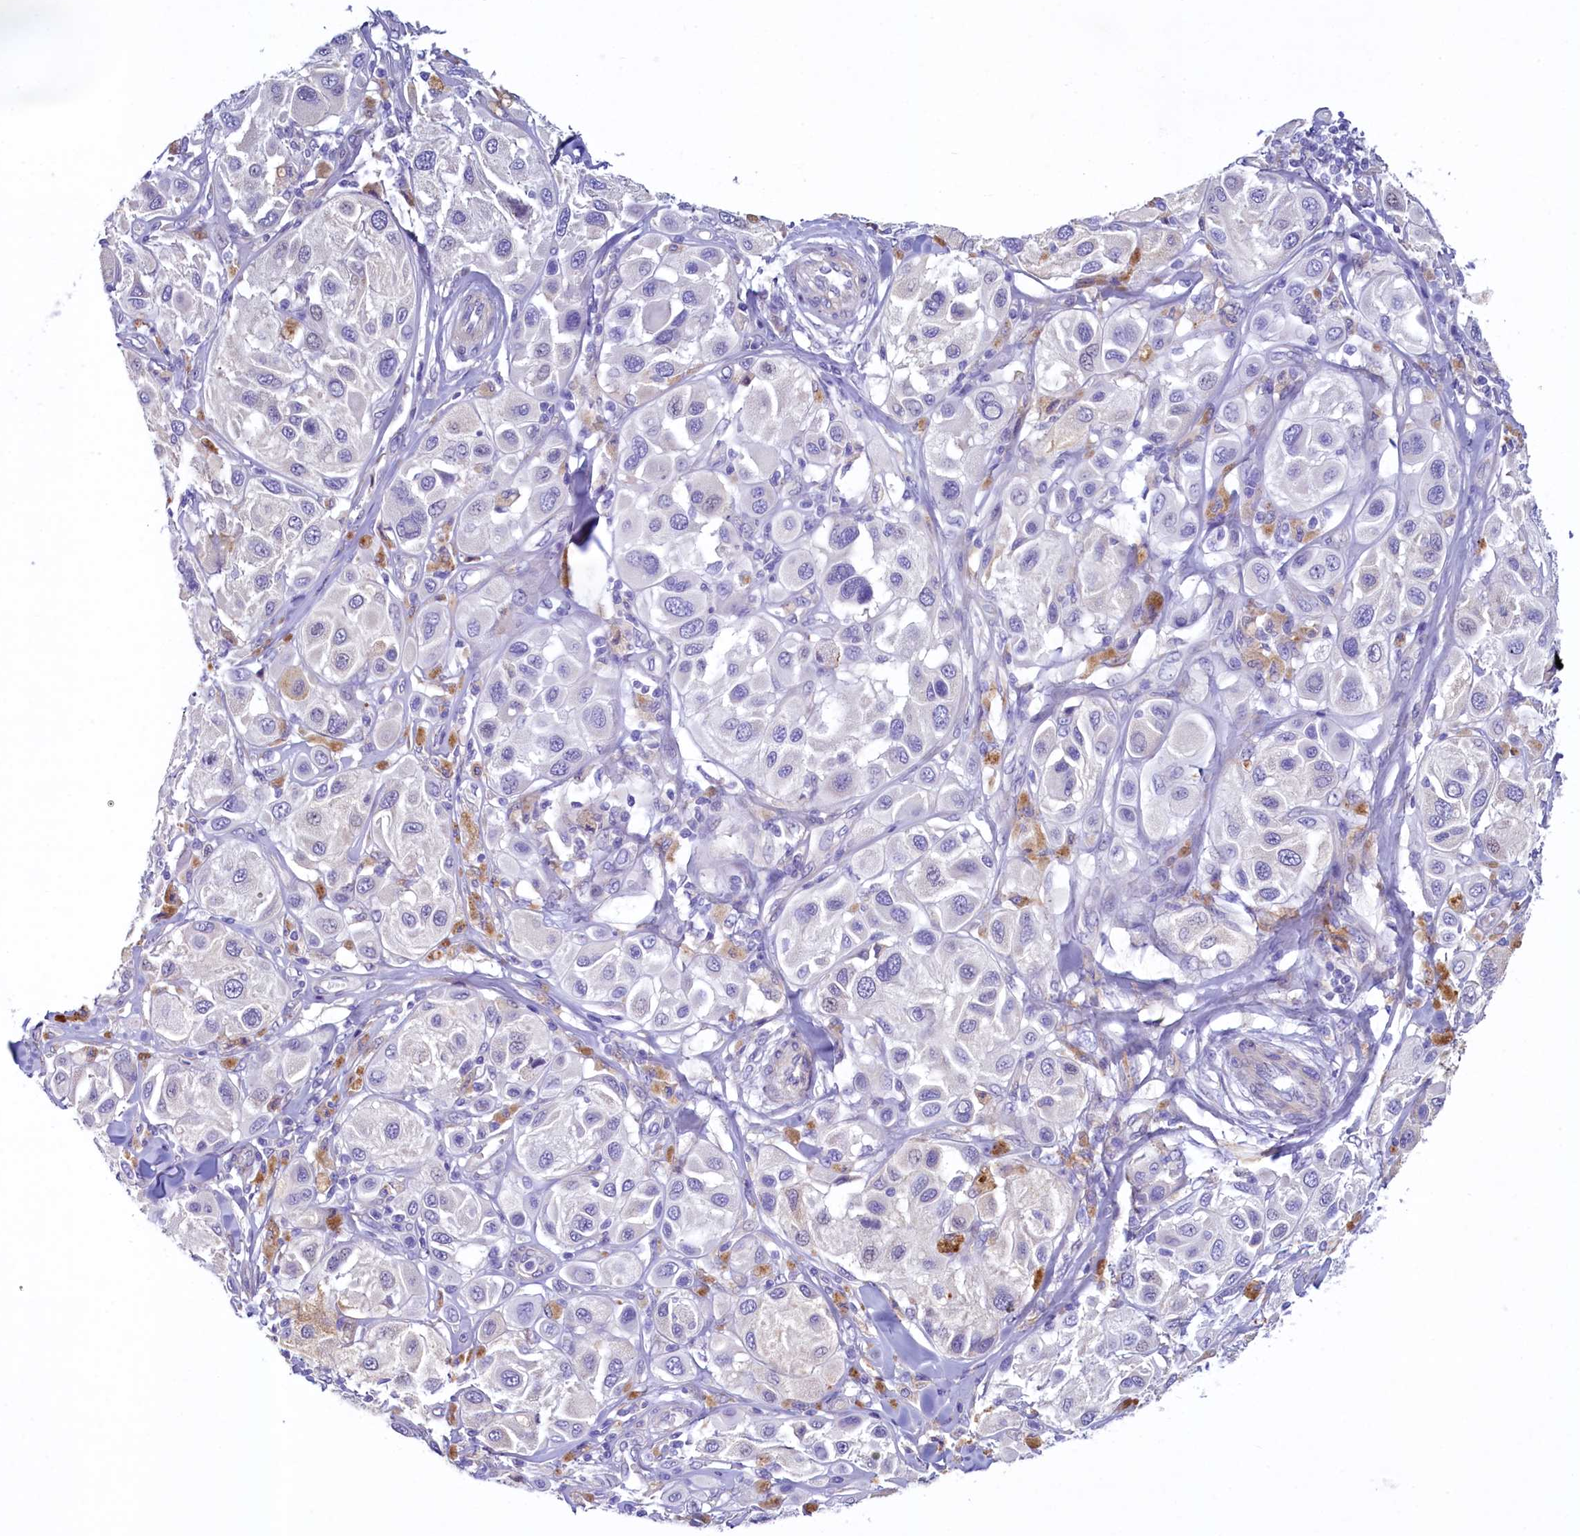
{"staining": {"intensity": "negative", "quantity": "none", "location": "none"}, "tissue": "melanoma", "cell_type": "Tumor cells", "image_type": "cancer", "snomed": [{"axis": "morphology", "description": "Malignant melanoma, Metastatic site"}, {"axis": "topography", "description": "Skin"}], "caption": "A high-resolution photomicrograph shows immunohistochemistry (IHC) staining of malignant melanoma (metastatic site), which demonstrates no significant expression in tumor cells. The staining is performed using DAB brown chromogen with nuclei counter-stained in using hematoxylin.", "gene": "KRBOX5", "patient": {"sex": "male", "age": 41}}